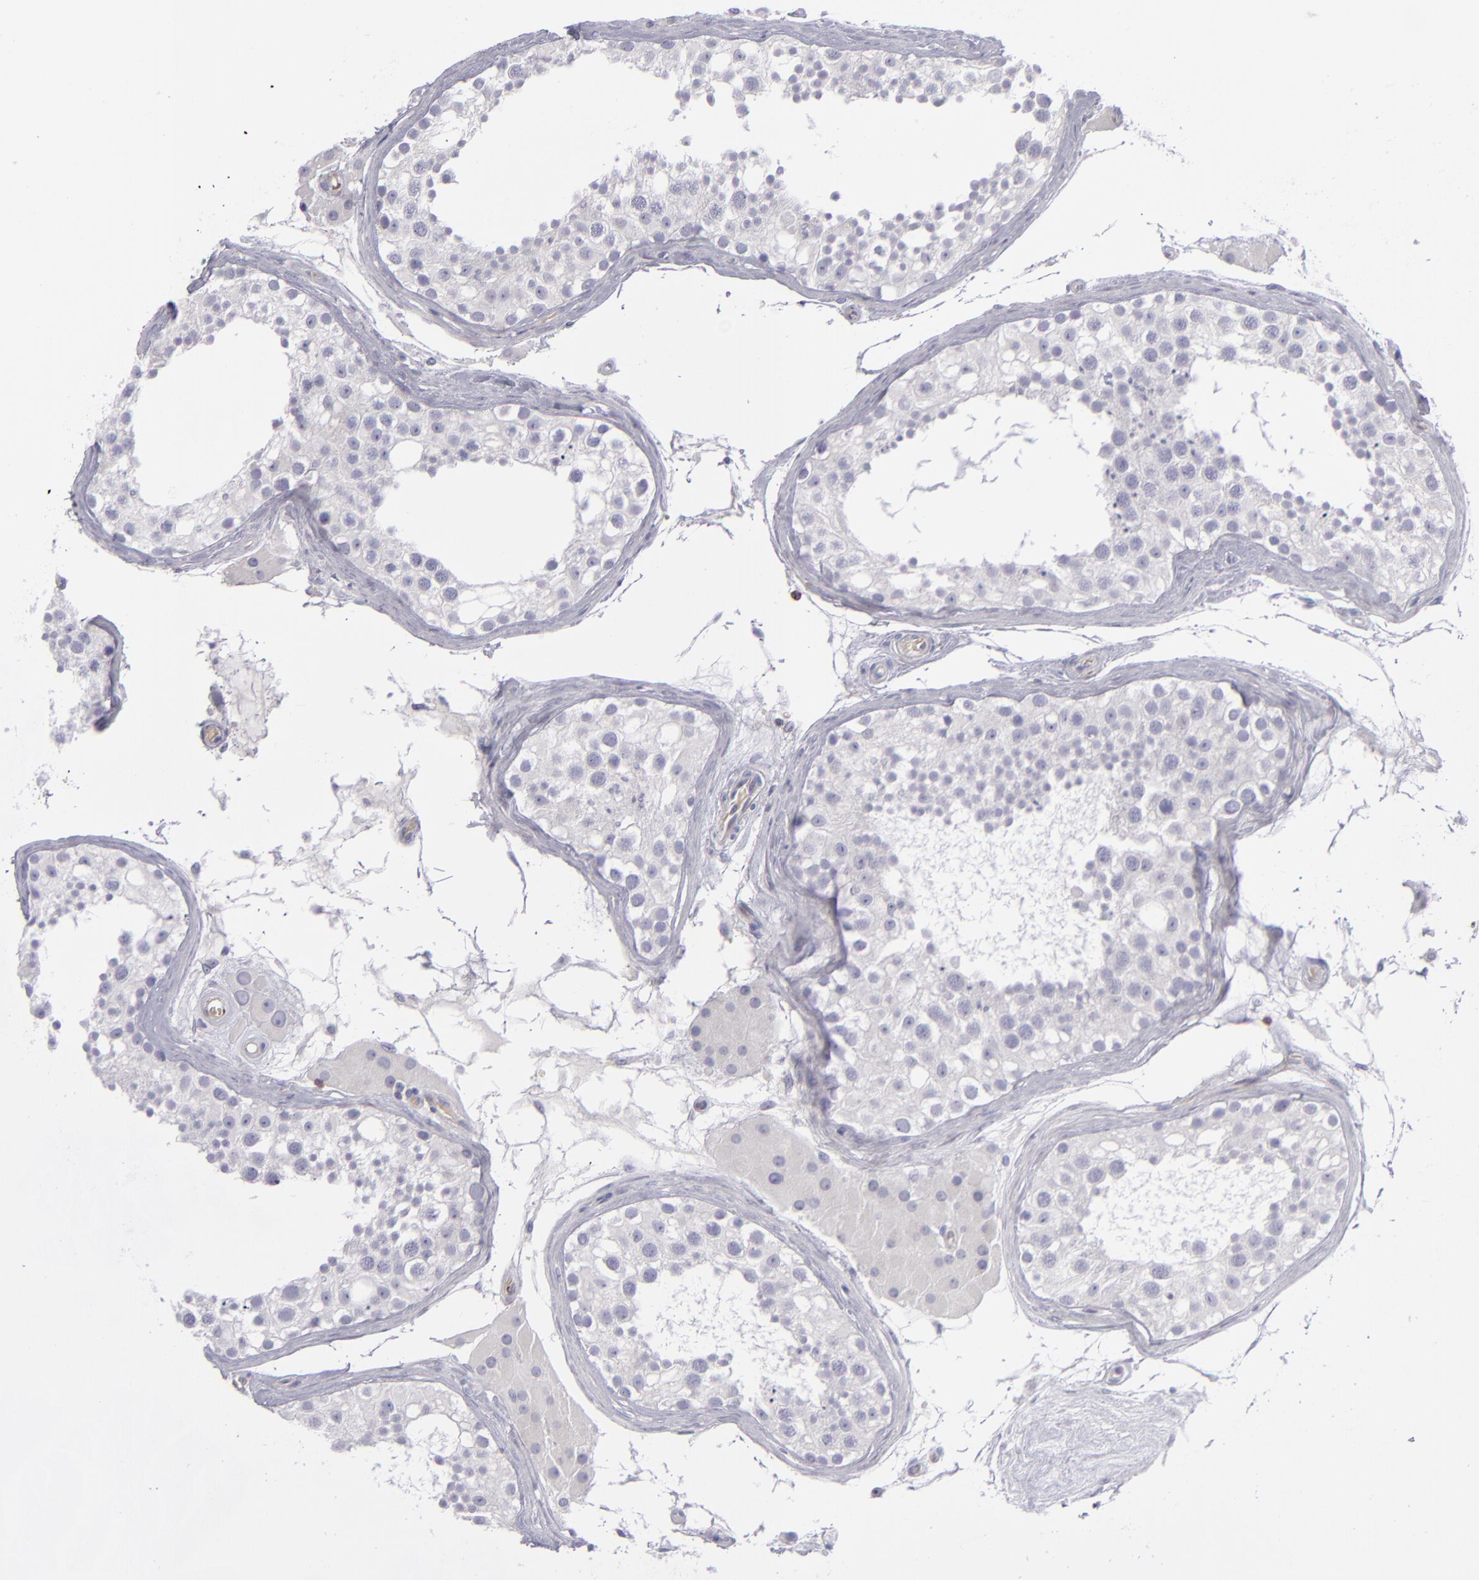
{"staining": {"intensity": "negative", "quantity": "none", "location": "none"}, "tissue": "testis", "cell_type": "Cells in seminiferous ducts", "image_type": "normal", "snomed": [{"axis": "morphology", "description": "Normal tissue, NOS"}, {"axis": "topography", "description": "Testis"}], "caption": "Immunohistochemical staining of benign testis demonstrates no significant expression in cells in seminiferous ducts. (DAB immunohistochemistry with hematoxylin counter stain).", "gene": "CD27", "patient": {"sex": "male", "age": 68}}